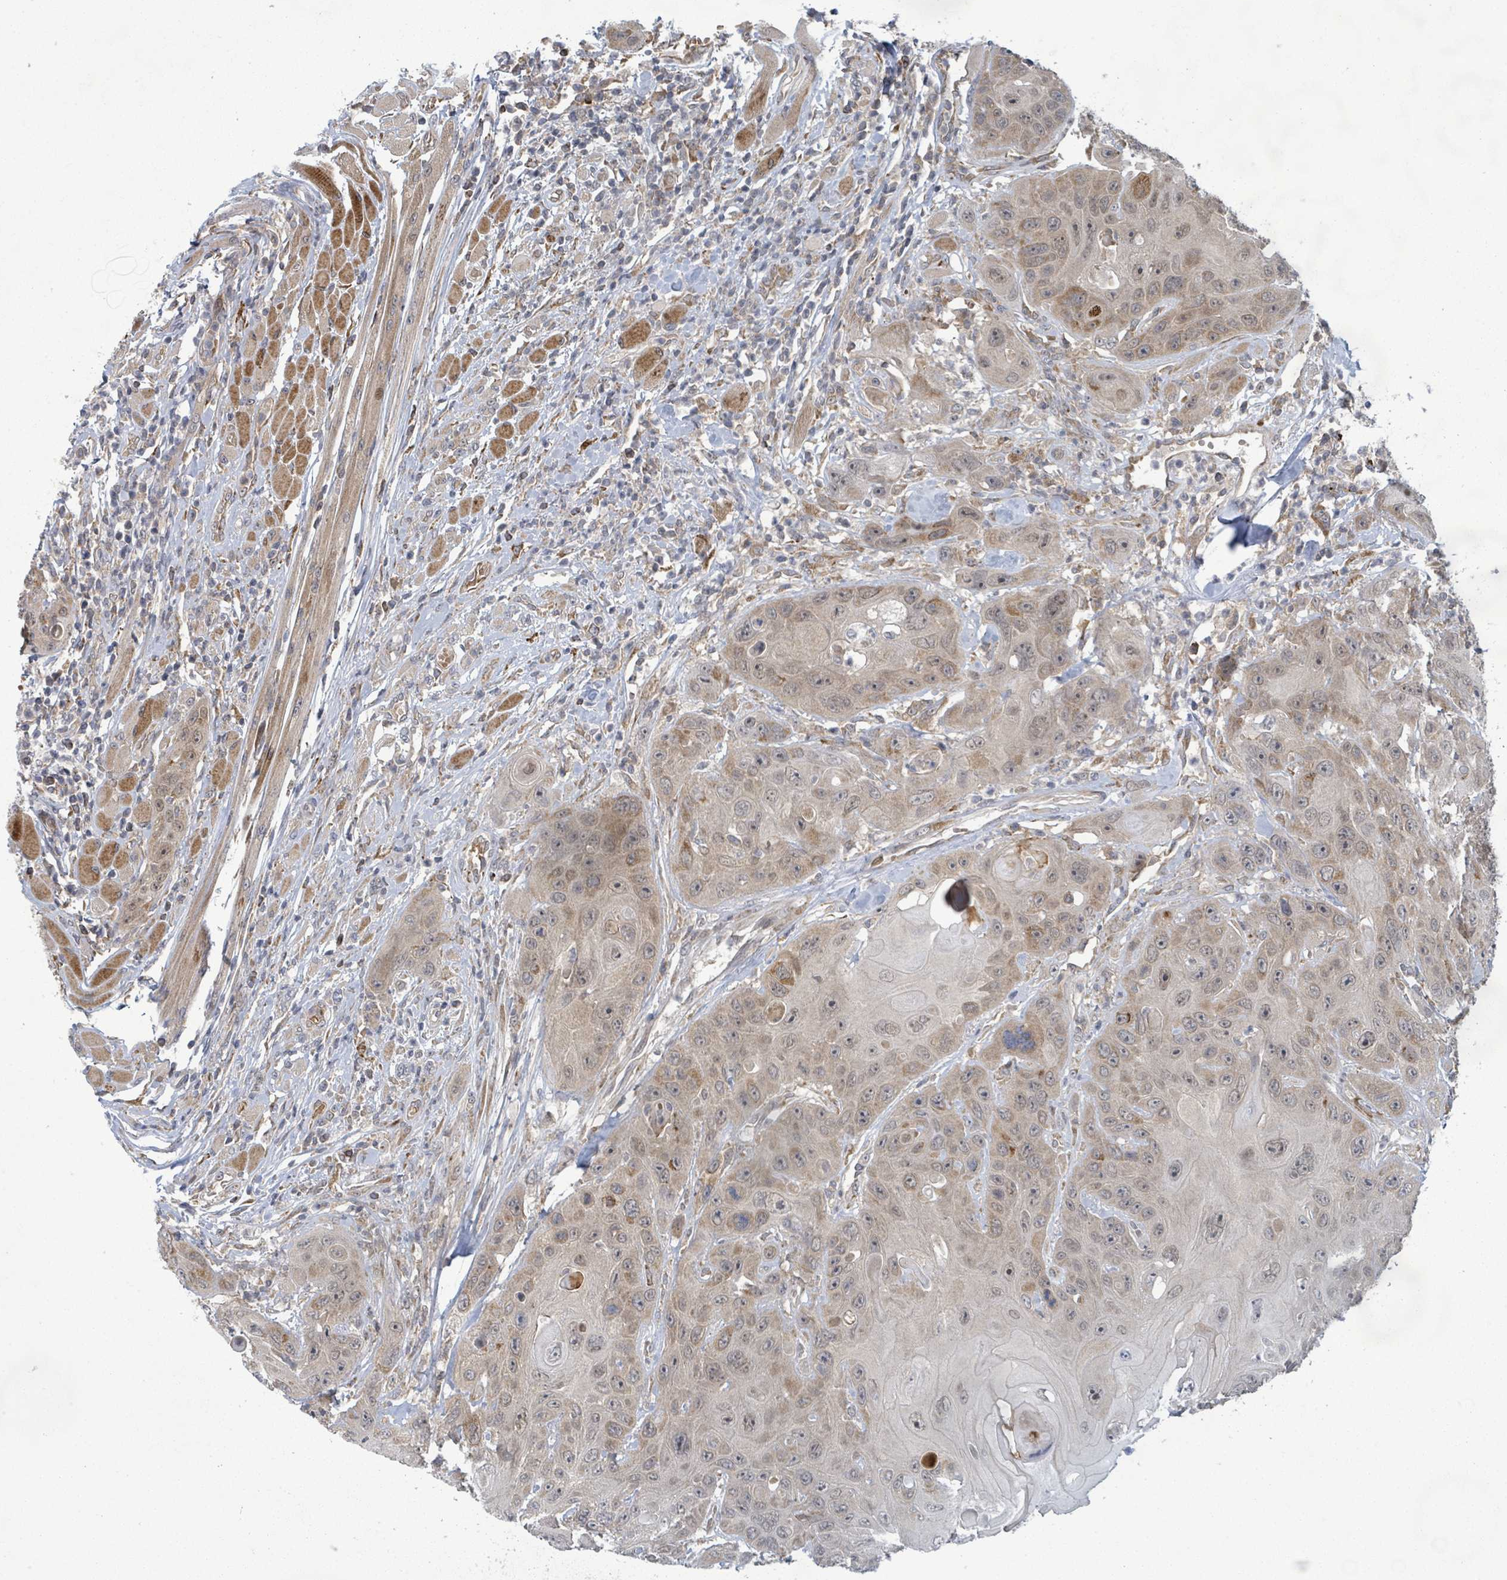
{"staining": {"intensity": "weak", "quantity": ">75%", "location": "cytoplasmic/membranous,nuclear"}, "tissue": "head and neck cancer", "cell_type": "Tumor cells", "image_type": "cancer", "snomed": [{"axis": "morphology", "description": "Squamous cell carcinoma, NOS"}, {"axis": "topography", "description": "Head-Neck"}], "caption": "The photomicrograph exhibits staining of squamous cell carcinoma (head and neck), revealing weak cytoplasmic/membranous and nuclear protein positivity (brown color) within tumor cells.", "gene": "SHROOM2", "patient": {"sex": "female", "age": 59}}